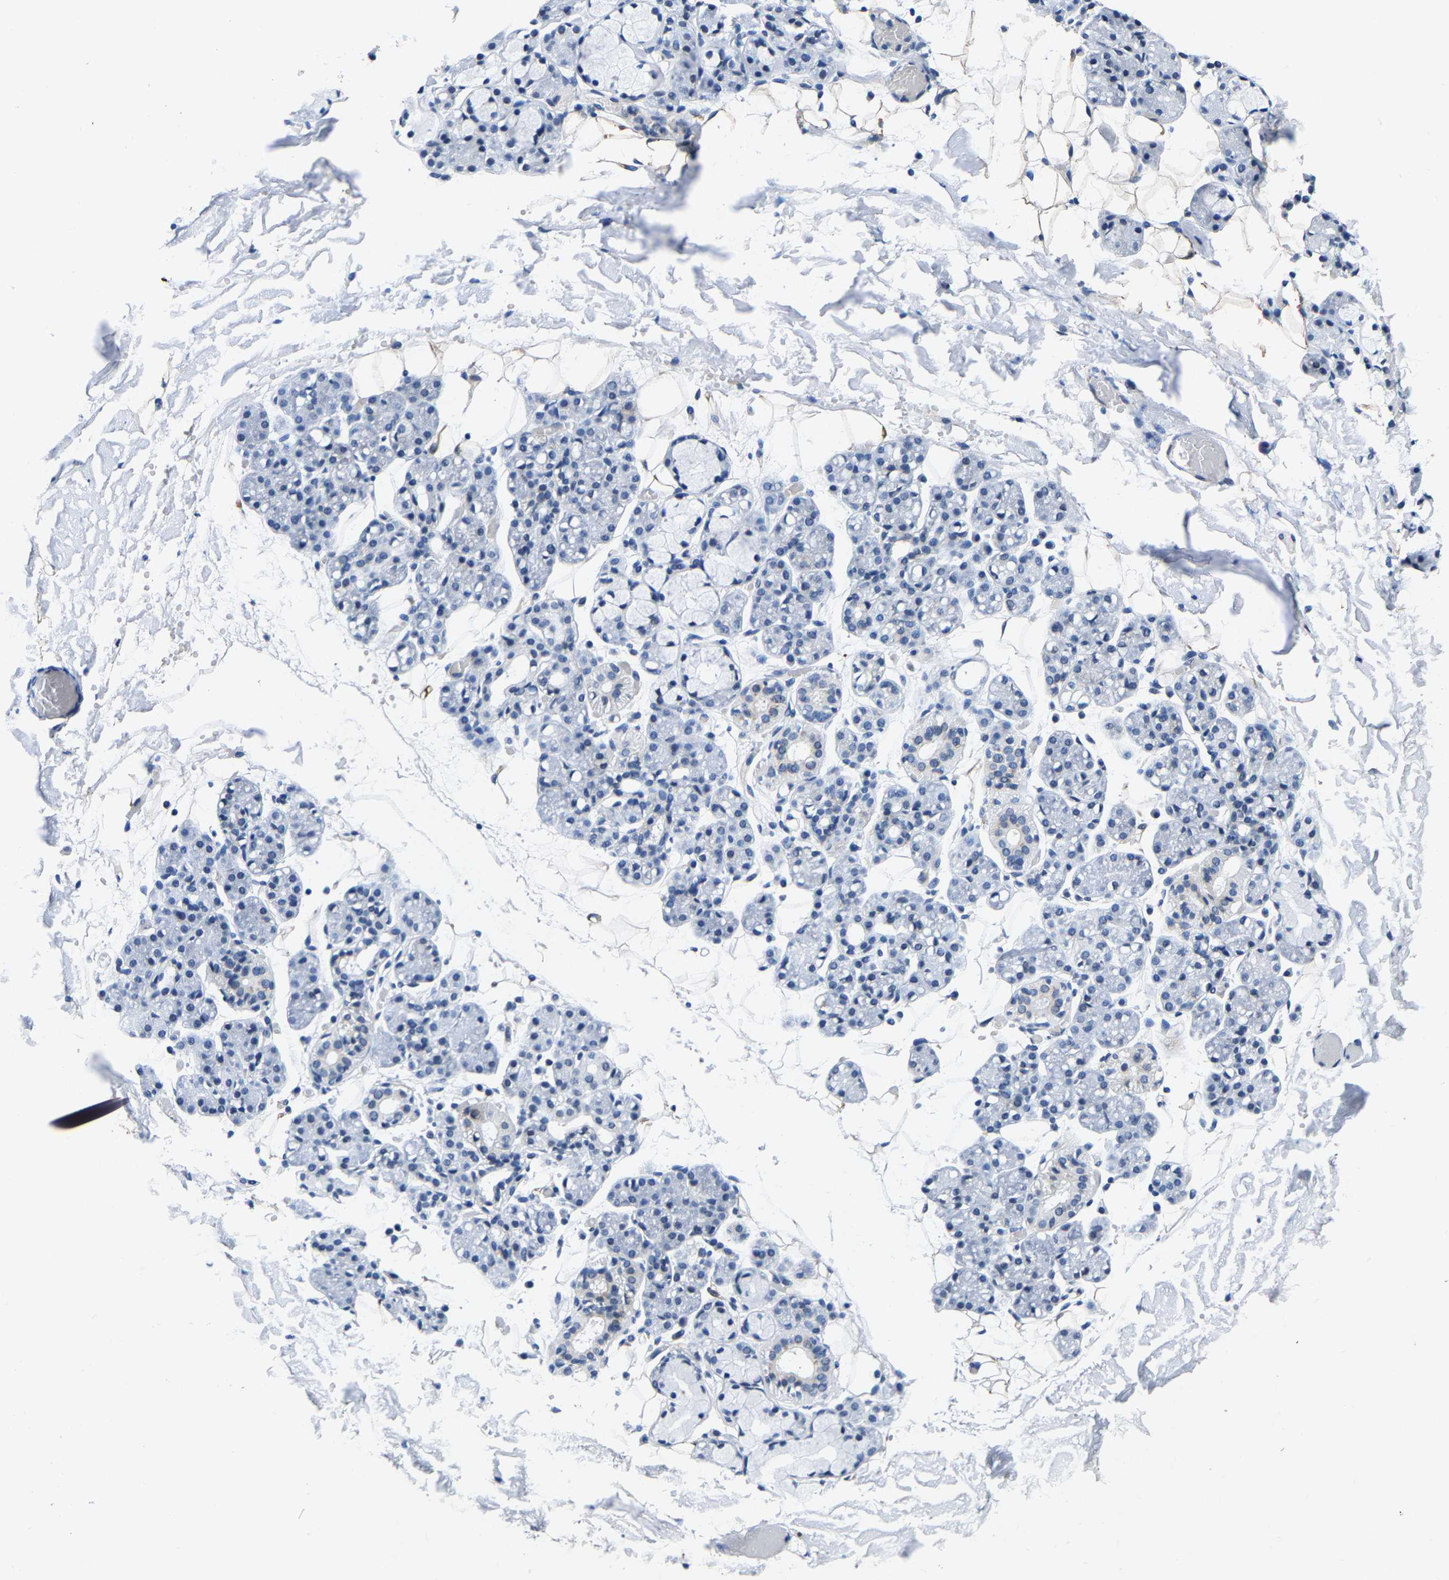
{"staining": {"intensity": "negative", "quantity": "none", "location": "none"}, "tissue": "salivary gland", "cell_type": "Glandular cells", "image_type": "normal", "snomed": [{"axis": "morphology", "description": "Normal tissue, NOS"}, {"axis": "topography", "description": "Salivary gland"}], "caption": "Glandular cells show no significant protein positivity in unremarkable salivary gland.", "gene": "UBN2", "patient": {"sex": "male", "age": 63}}